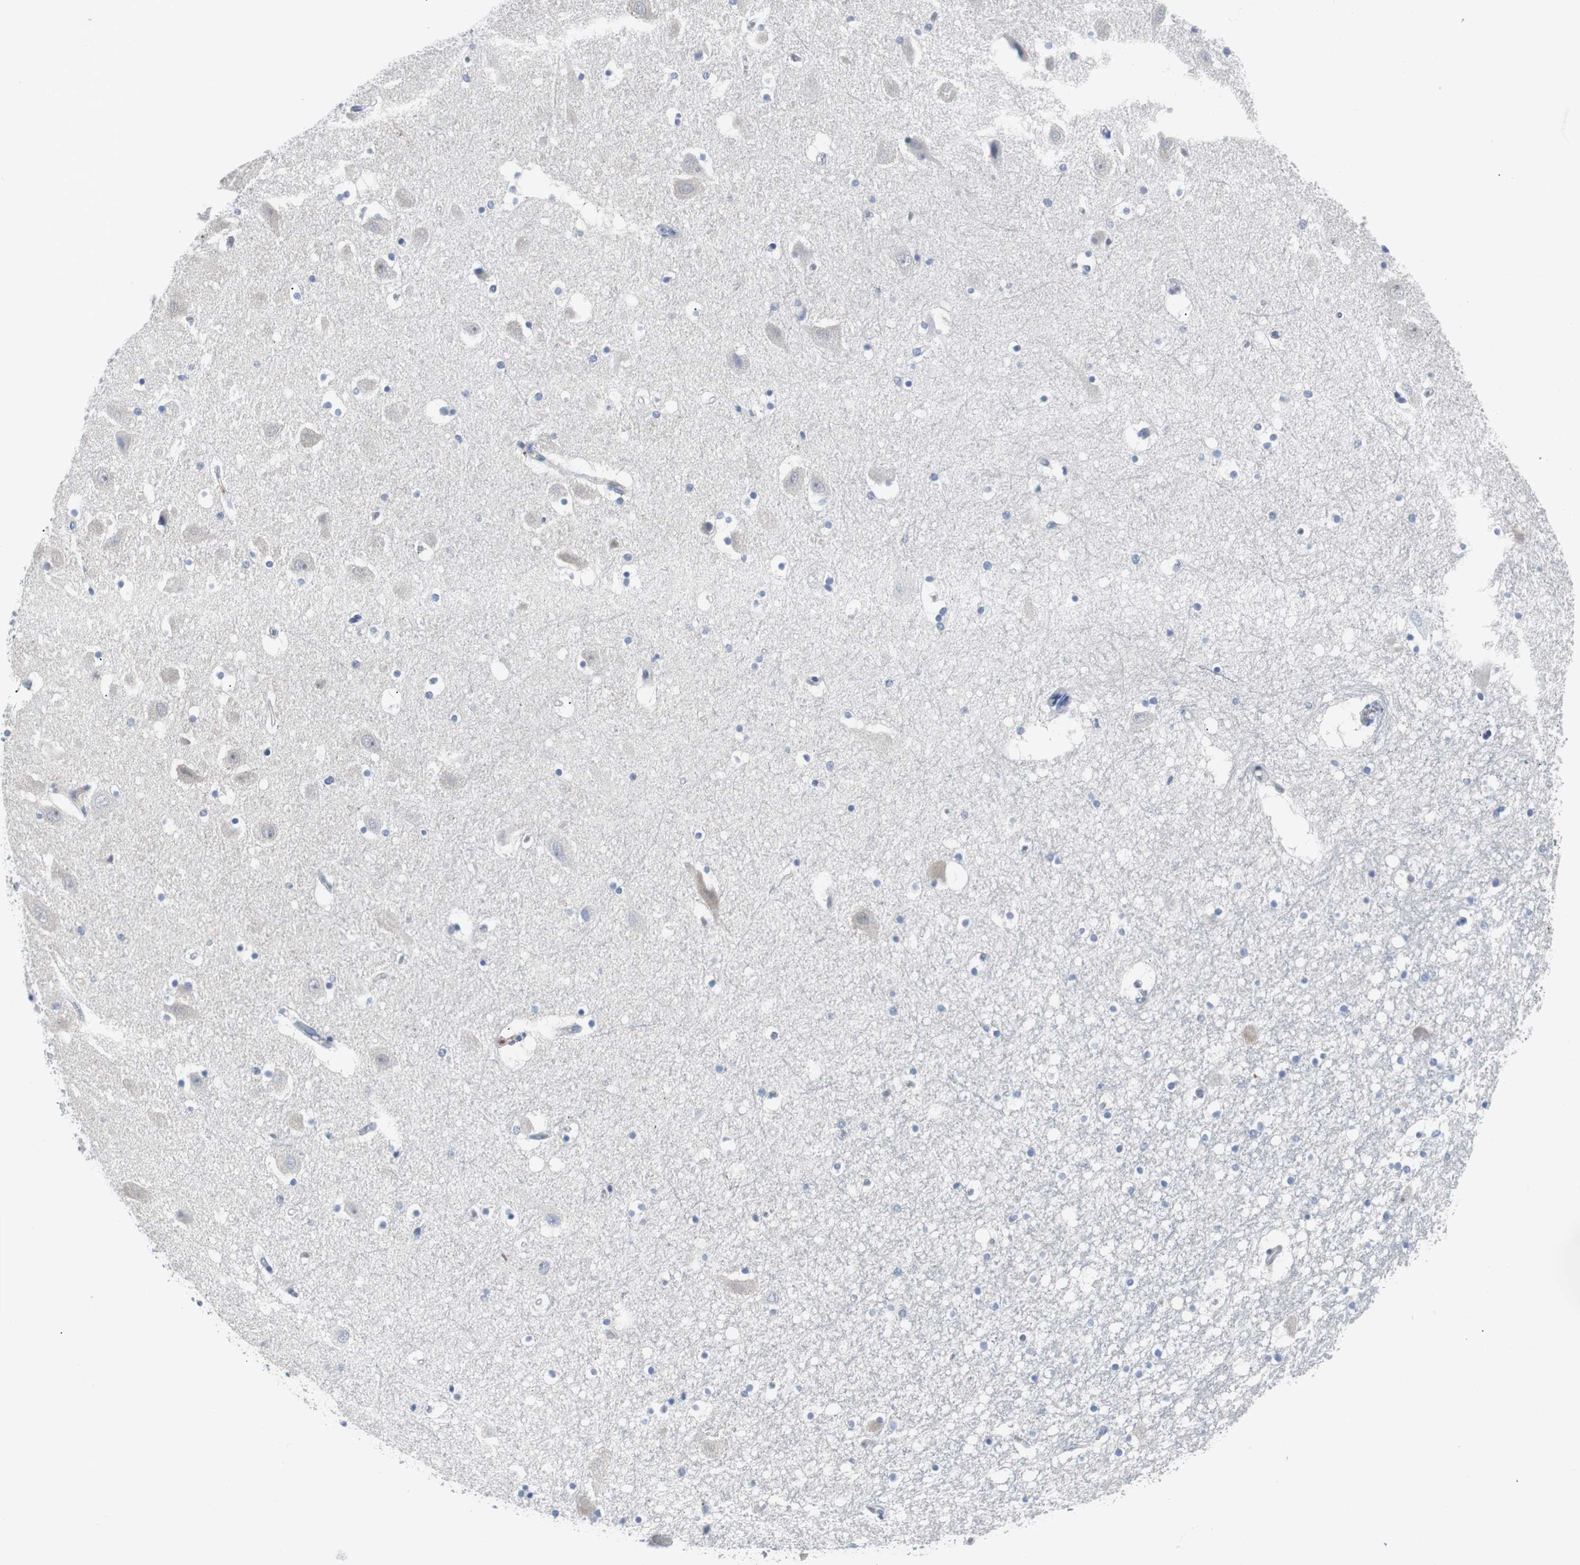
{"staining": {"intensity": "negative", "quantity": "none", "location": "none"}, "tissue": "hippocampus", "cell_type": "Glial cells", "image_type": "normal", "snomed": [{"axis": "morphology", "description": "Normal tissue, NOS"}, {"axis": "topography", "description": "Hippocampus"}], "caption": "Hippocampus stained for a protein using immunohistochemistry (IHC) displays no positivity glial cells.", "gene": "RASA1", "patient": {"sex": "male", "age": 45}}